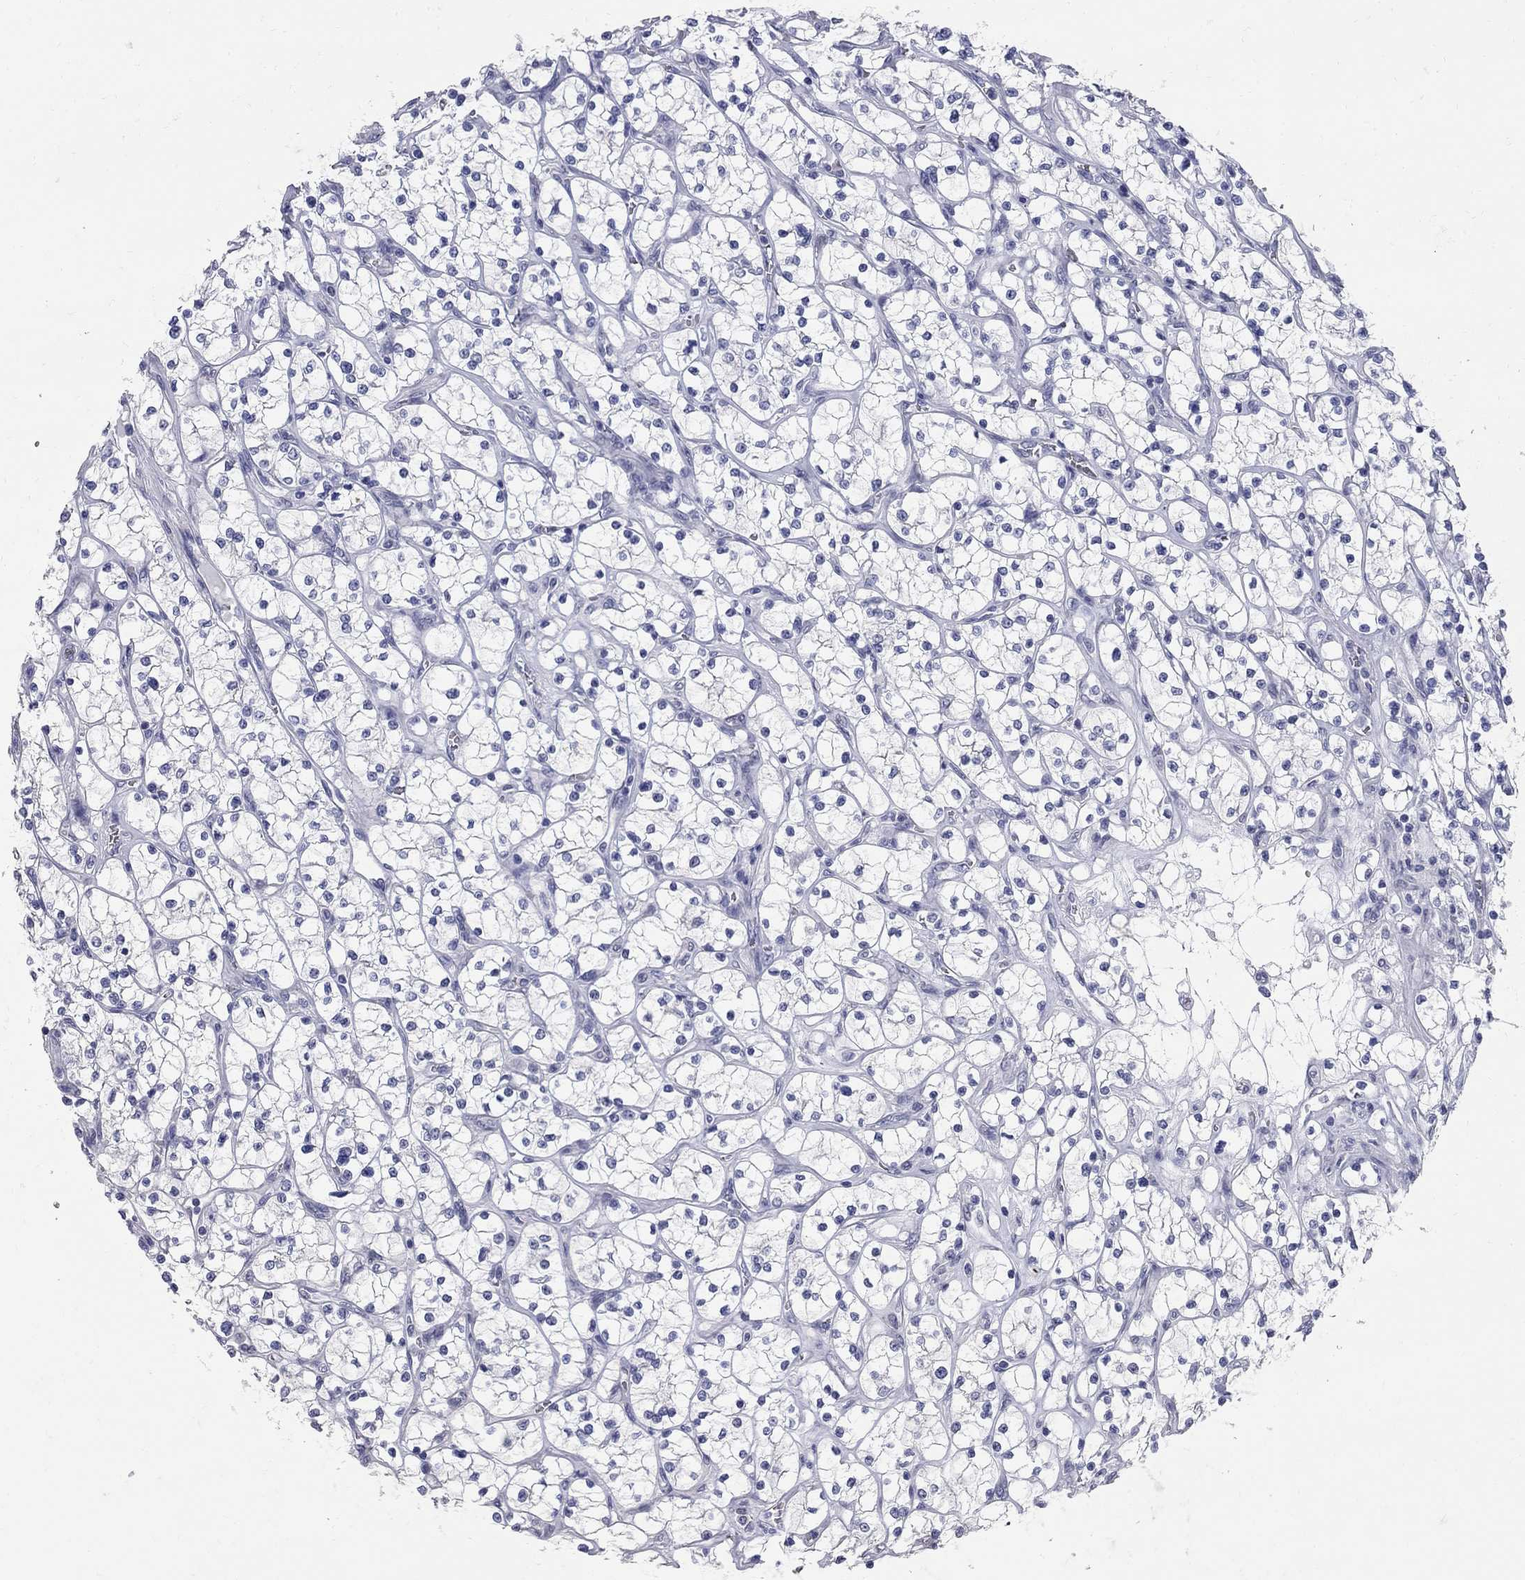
{"staining": {"intensity": "negative", "quantity": "none", "location": "none"}, "tissue": "renal cancer", "cell_type": "Tumor cells", "image_type": "cancer", "snomed": [{"axis": "morphology", "description": "Adenocarcinoma, NOS"}, {"axis": "topography", "description": "Kidney"}], "caption": "The immunohistochemistry micrograph has no significant staining in tumor cells of adenocarcinoma (renal) tissue.", "gene": "BPIFB1", "patient": {"sex": "female", "age": 64}}